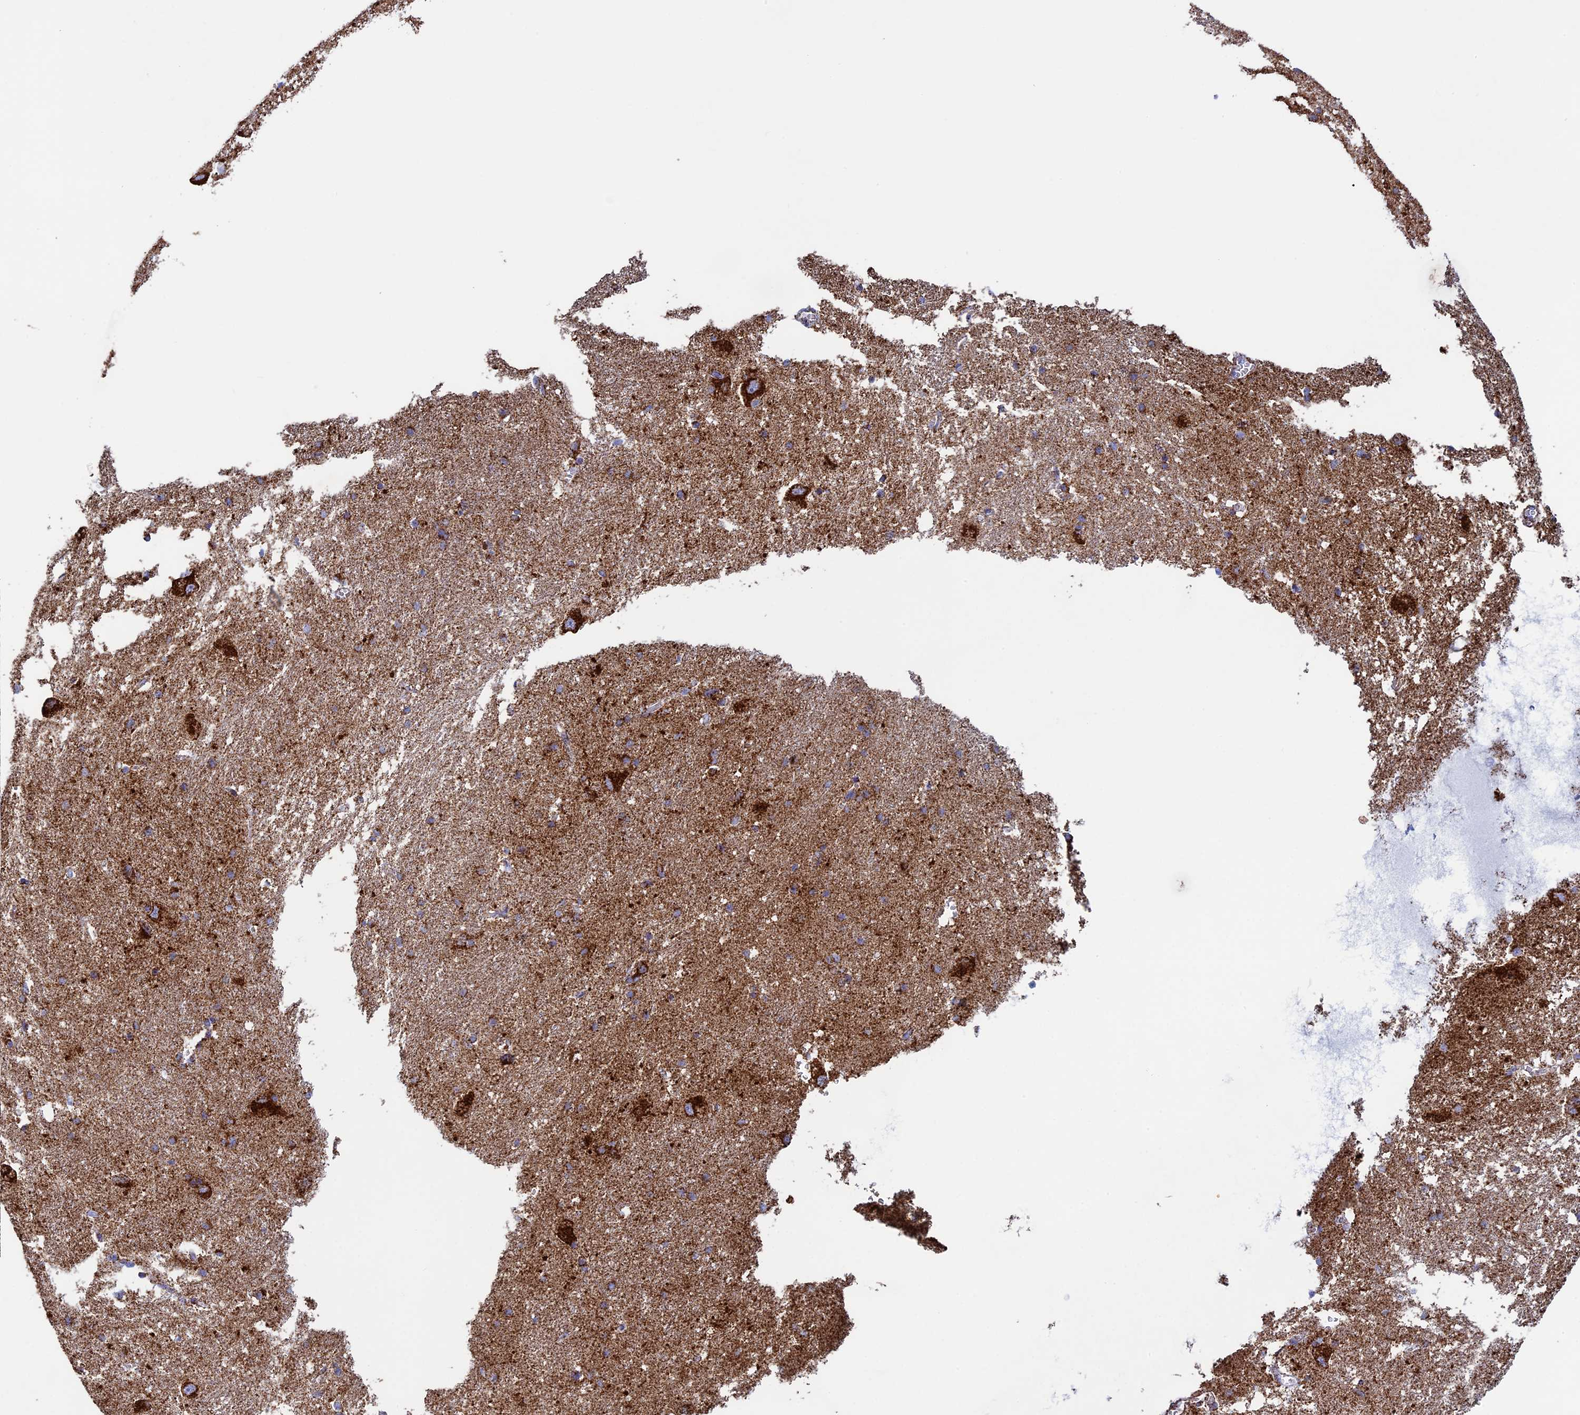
{"staining": {"intensity": "strong", "quantity": ">75%", "location": "cytoplasmic/membranous"}, "tissue": "caudate", "cell_type": "Glial cells", "image_type": "normal", "snomed": [{"axis": "morphology", "description": "Normal tissue, NOS"}, {"axis": "topography", "description": "Lateral ventricle wall"}], "caption": "Immunohistochemical staining of unremarkable caudate displays >75% levels of strong cytoplasmic/membranous protein positivity in approximately >75% of glial cells. Nuclei are stained in blue.", "gene": "UQCRFS1", "patient": {"sex": "male", "age": 37}}